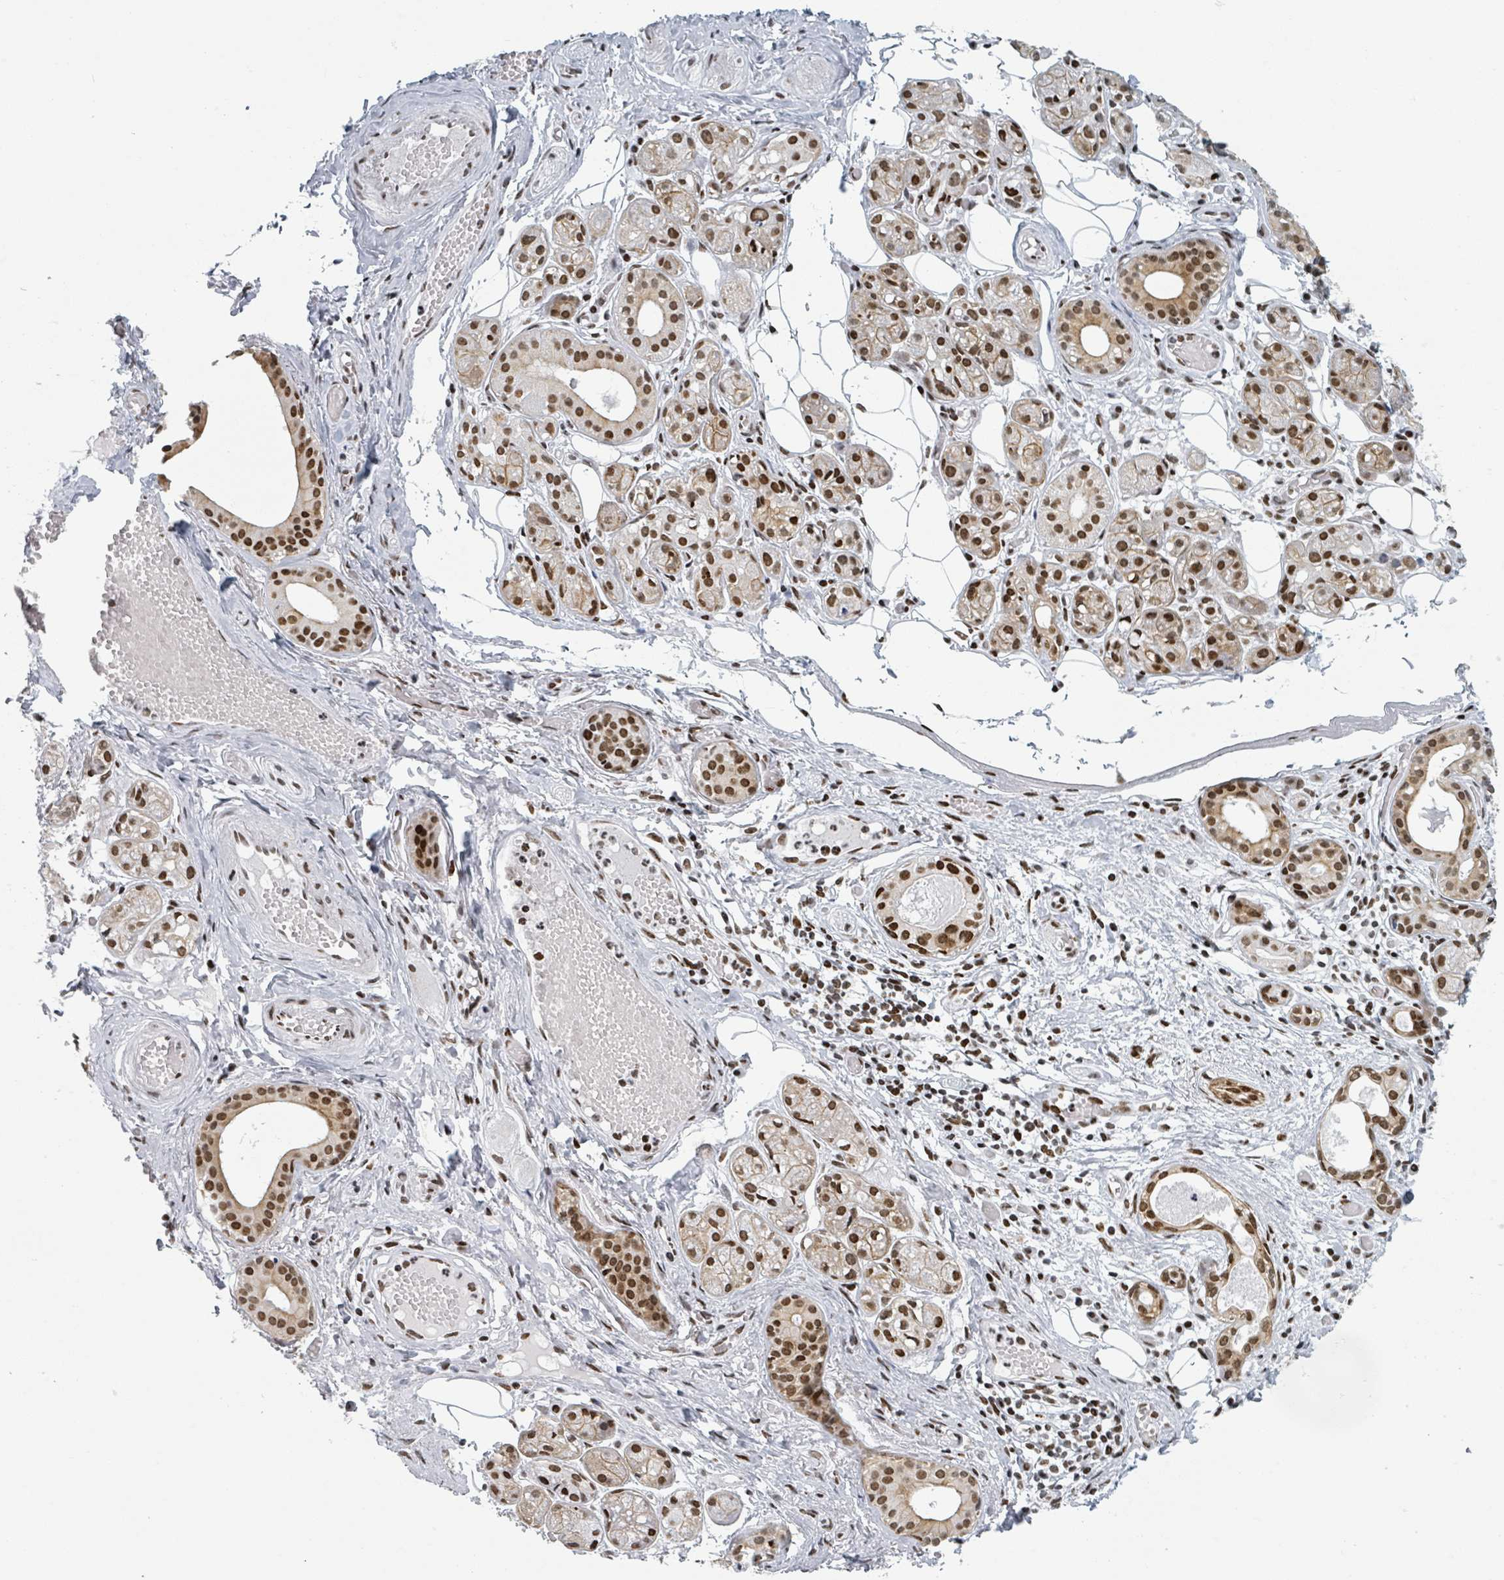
{"staining": {"intensity": "moderate", "quantity": ">75%", "location": "nuclear"}, "tissue": "salivary gland", "cell_type": "Glandular cells", "image_type": "normal", "snomed": [{"axis": "morphology", "description": "Normal tissue, NOS"}, {"axis": "topography", "description": "Salivary gland"}], "caption": "Glandular cells exhibit medium levels of moderate nuclear staining in approximately >75% of cells in benign salivary gland. The protein of interest is stained brown, and the nuclei are stained in blue (DAB (3,3'-diaminobenzidine) IHC with brightfield microscopy, high magnification).", "gene": "DHX16", "patient": {"sex": "male", "age": 82}}